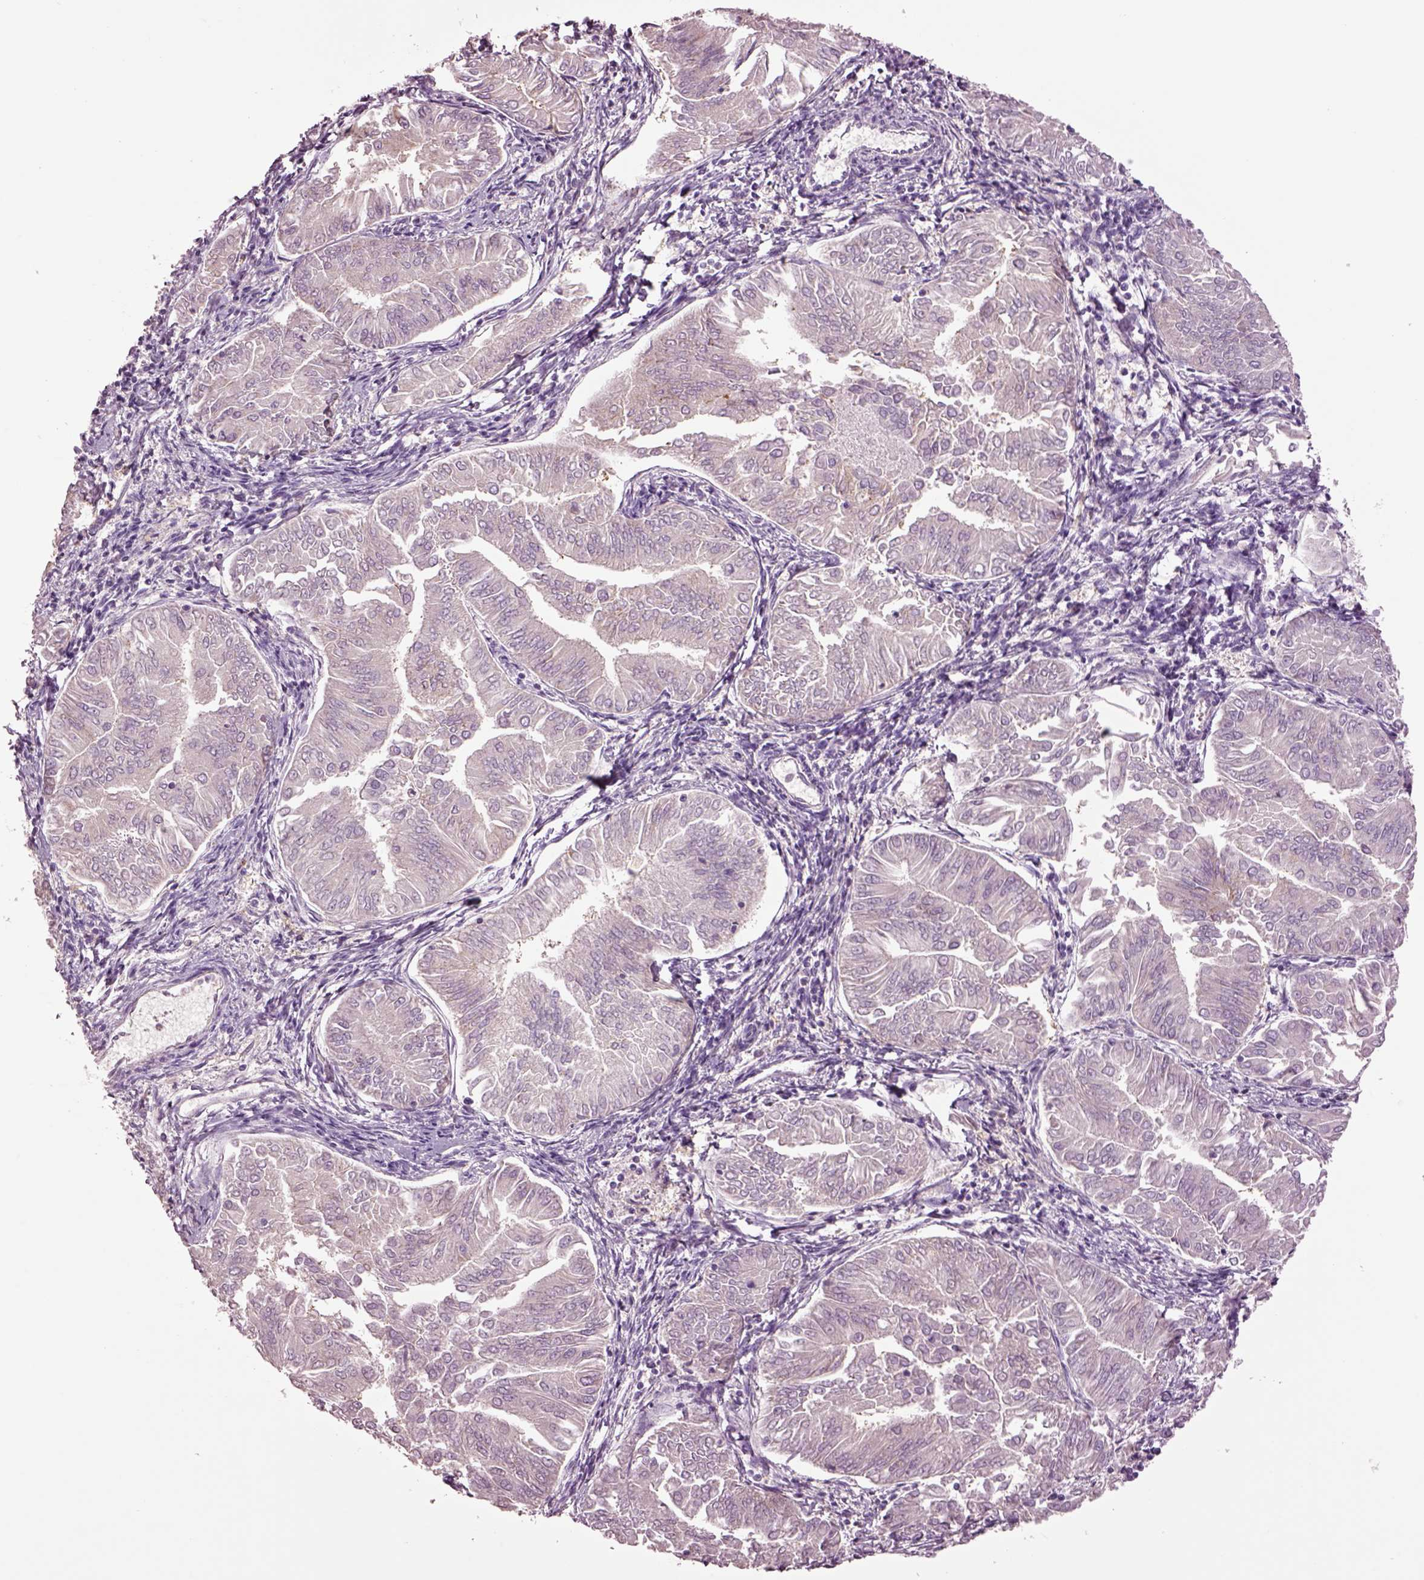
{"staining": {"intensity": "moderate", "quantity": "<25%", "location": "cytoplasmic/membranous"}, "tissue": "endometrial cancer", "cell_type": "Tumor cells", "image_type": "cancer", "snomed": [{"axis": "morphology", "description": "Adenocarcinoma, NOS"}, {"axis": "topography", "description": "Endometrium"}], "caption": "Human adenocarcinoma (endometrial) stained for a protein (brown) displays moderate cytoplasmic/membranous positive expression in approximately <25% of tumor cells.", "gene": "CLPSL1", "patient": {"sex": "female", "age": 53}}